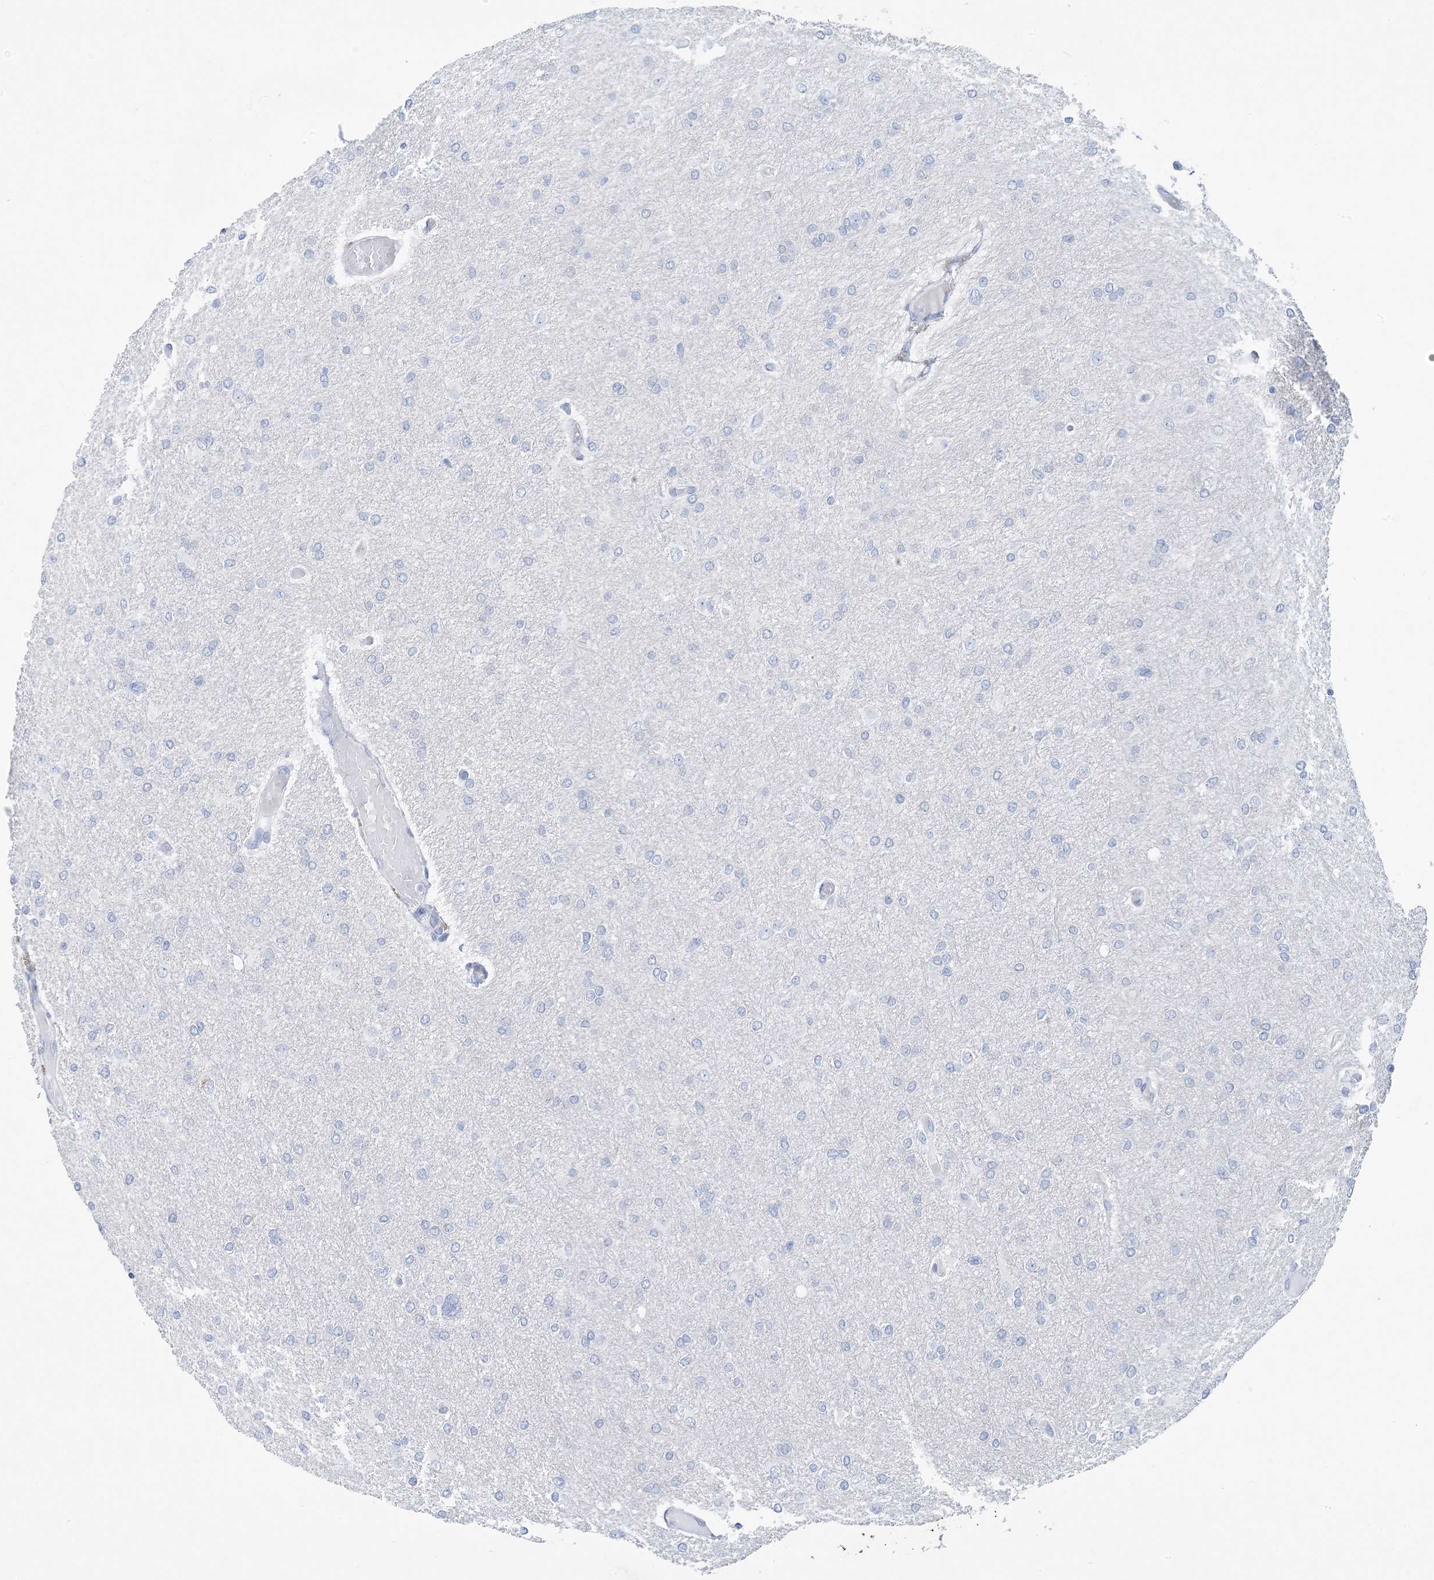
{"staining": {"intensity": "negative", "quantity": "none", "location": "none"}, "tissue": "glioma", "cell_type": "Tumor cells", "image_type": "cancer", "snomed": [{"axis": "morphology", "description": "Glioma, malignant, High grade"}, {"axis": "topography", "description": "Cerebral cortex"}], "caption": "High magnification brightfield microscopy of glioma stained with DAB (3,3'-diaminobenzidine) (brown) and counterstained with hematoxylin (blue): tumor cells show no significant staining.", "gene": "SH3YL1", "patient": {"sex": "female", "age": 36}}